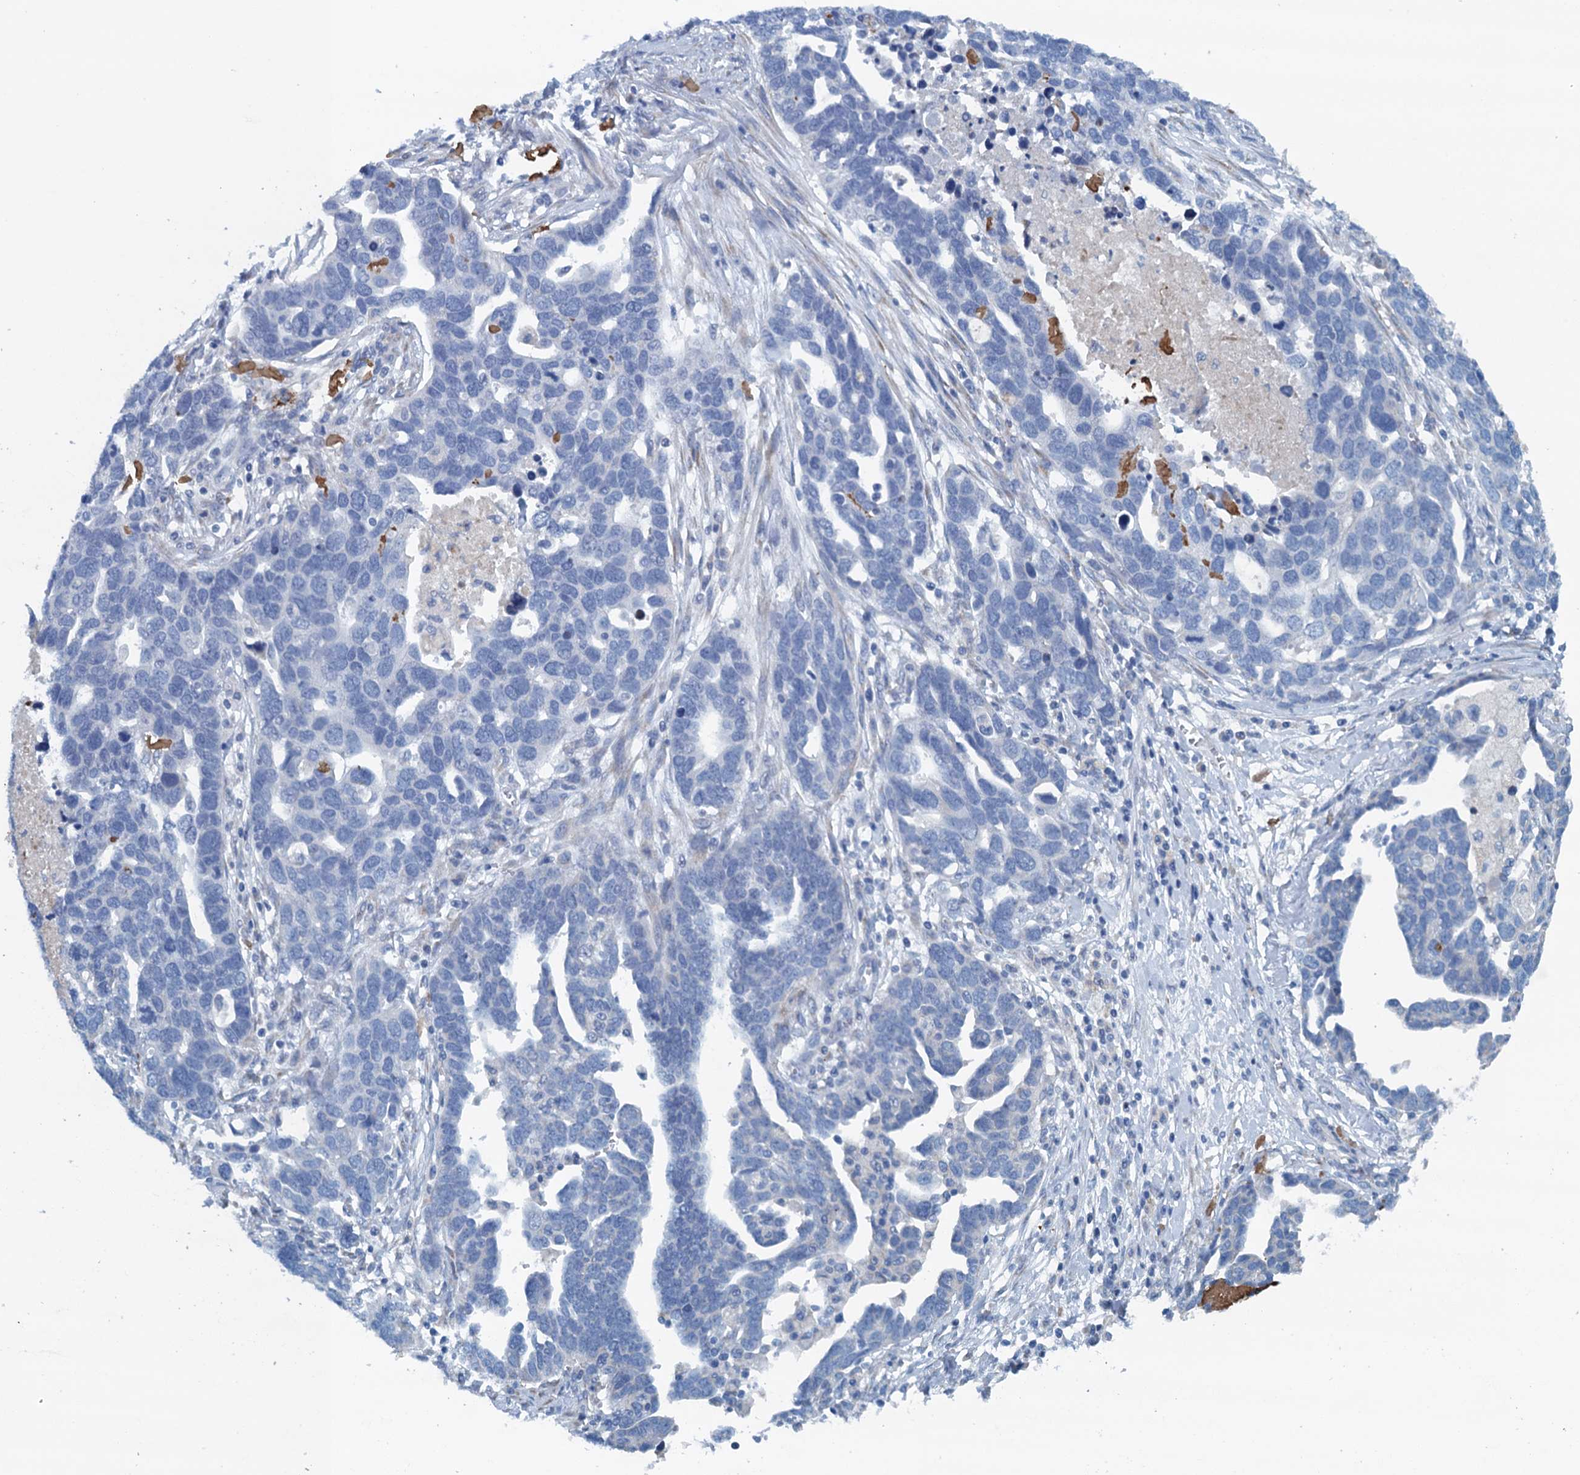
{"staining": {"intensity": "negative", "quantity": "none", "location": "none"}, "tissue": "ovarian cancer", "cell_type": "Tumor cells", "image_type": "cancer", "snomed": [{"axis": "morphology", "description": "Cystadenocarcinoma, serous, NOS"}, {"axis": "topography", "description": "Ovary"}], "caption": "Tumor cells show no significant protein staining in ovarian cancer. (DAB IHC, high magnification).", "gene": "C10orf88", "patient": {"sex": "female", "age": 54}}